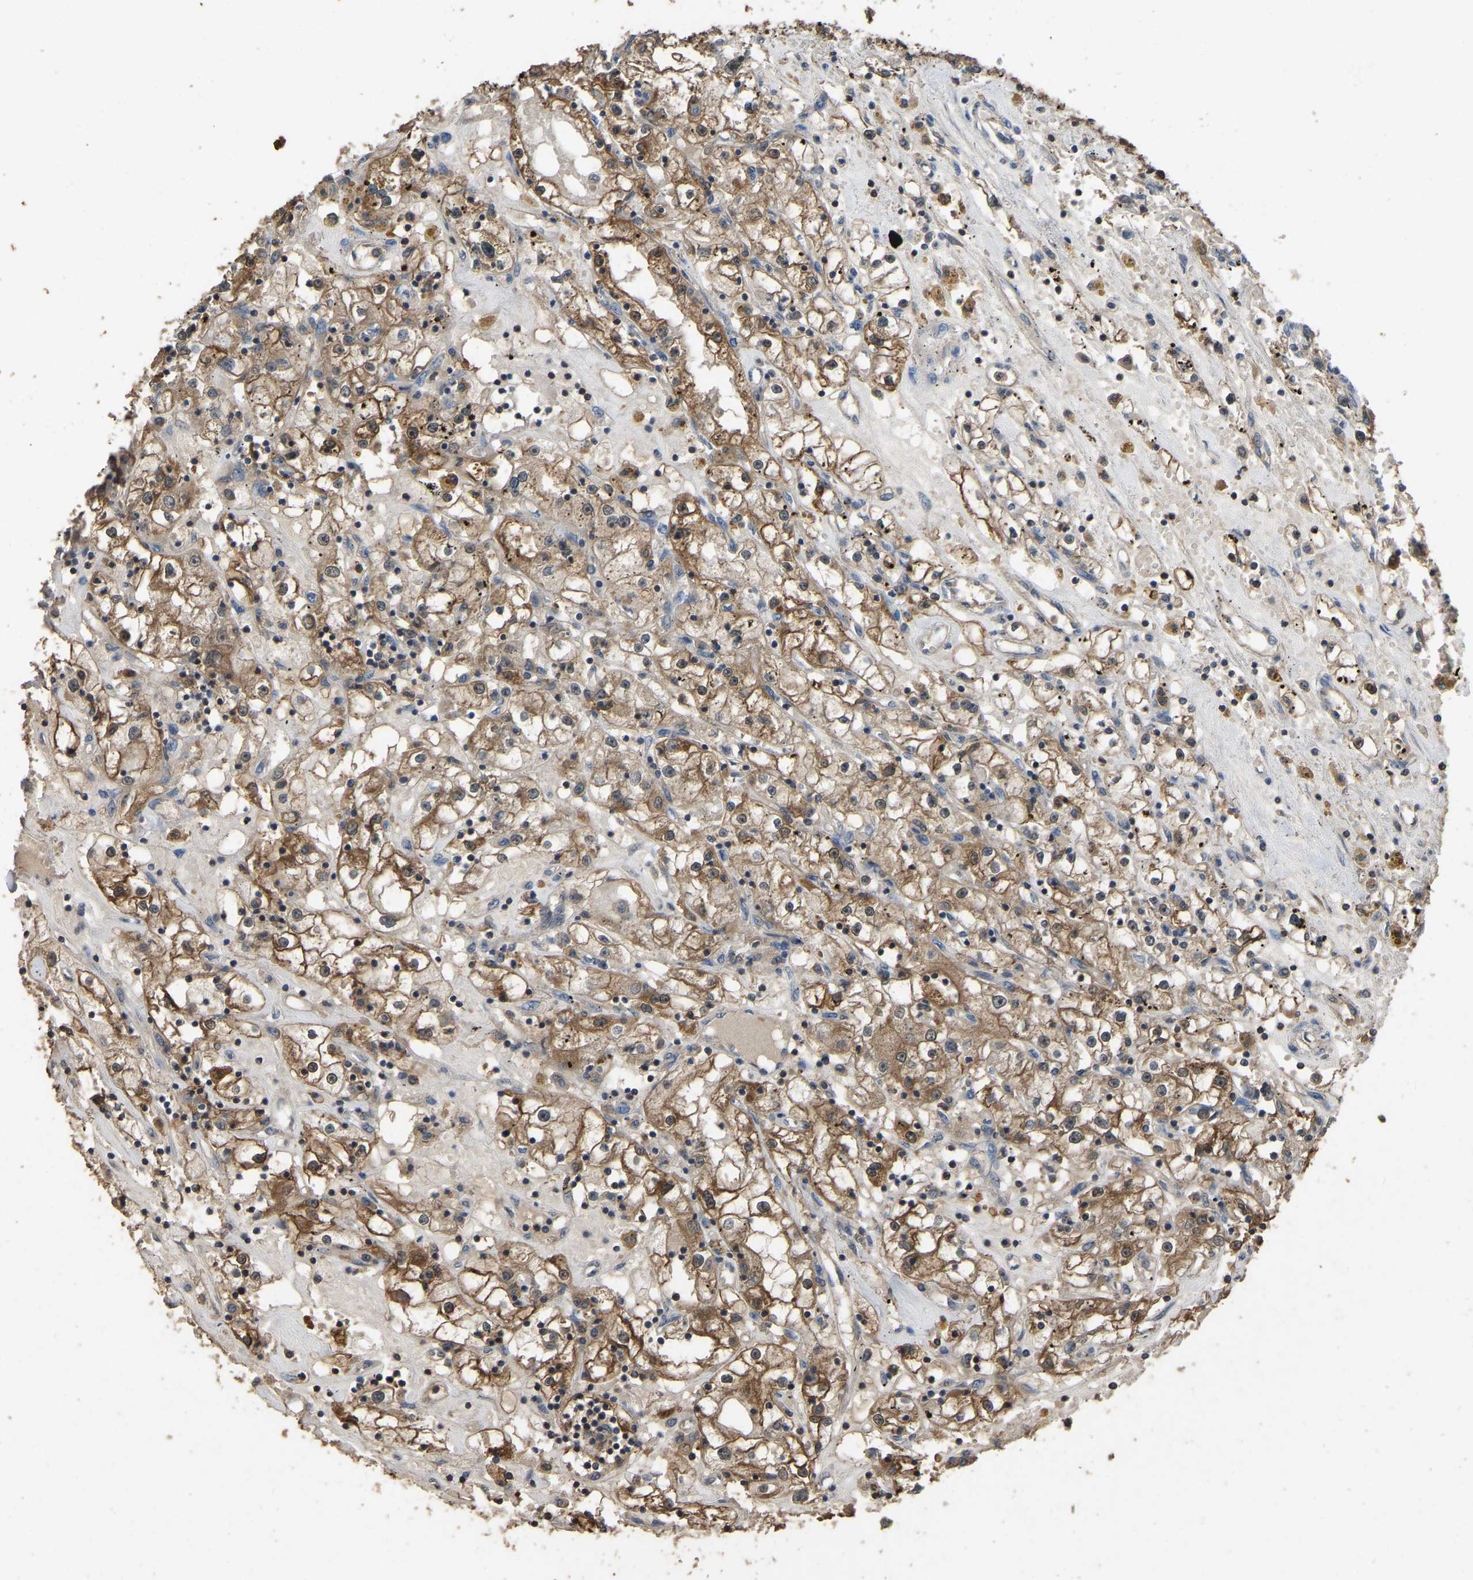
{"staining": {"intensity": "moderate", "quantity": ">75%", "location": "cytoplasmic/membranous"}, "tissue": "renal cancer", "cell_type": "Tumor cells", "image_type": "cancer", "snomed": [{"axis": "morphology", "description": "Adenocarcinoma, NOS"}, {"axis": "topography", "description": "Kidney"}], "caption": "Renal cancer was stained to show a protein in brown. There is medium levels of moderate cytoplasmic/membranous staining in approximately >75% of tumor cells.", "gene": "FHIT", "patient": {"sex": "male", "age": 56}}